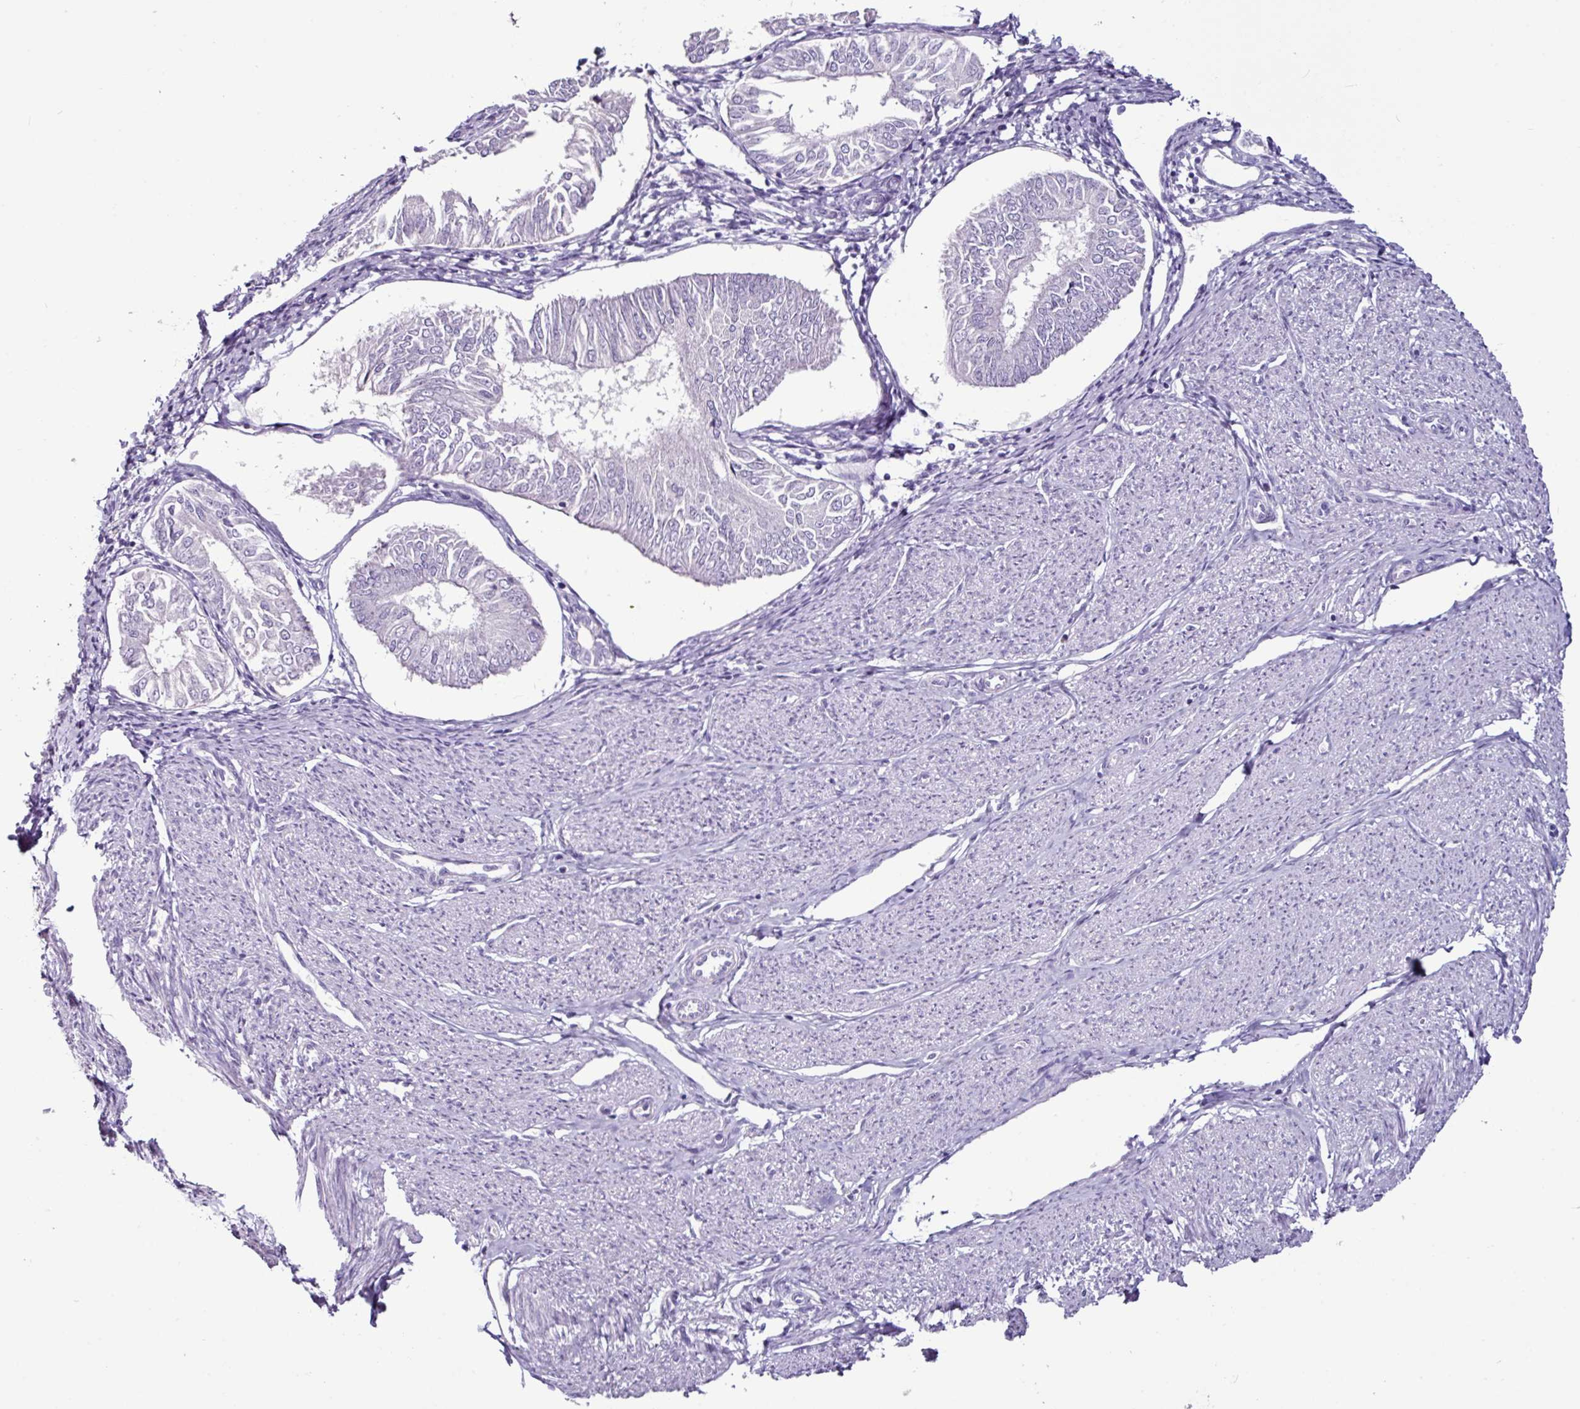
{"staining": {"intensity": "negative", "quantity": "none", "location": "none"}, "tissue": "endometrial cancer", "cell_type": "Tumor cells", "image_type": "cancer", "snomed": [{"axis": "morphology", "description": "Adenocarcinoma, NOS"}, {"axis": "topography", "description": "Endometrium"}], "caption": "Endometrial cancer (adenocarcinoma) stained for a protein using immunohistochemistry reveals no staining tumor cells.", "gene": "GLP2R", "patient": {"sex": "female", "age": 58}}